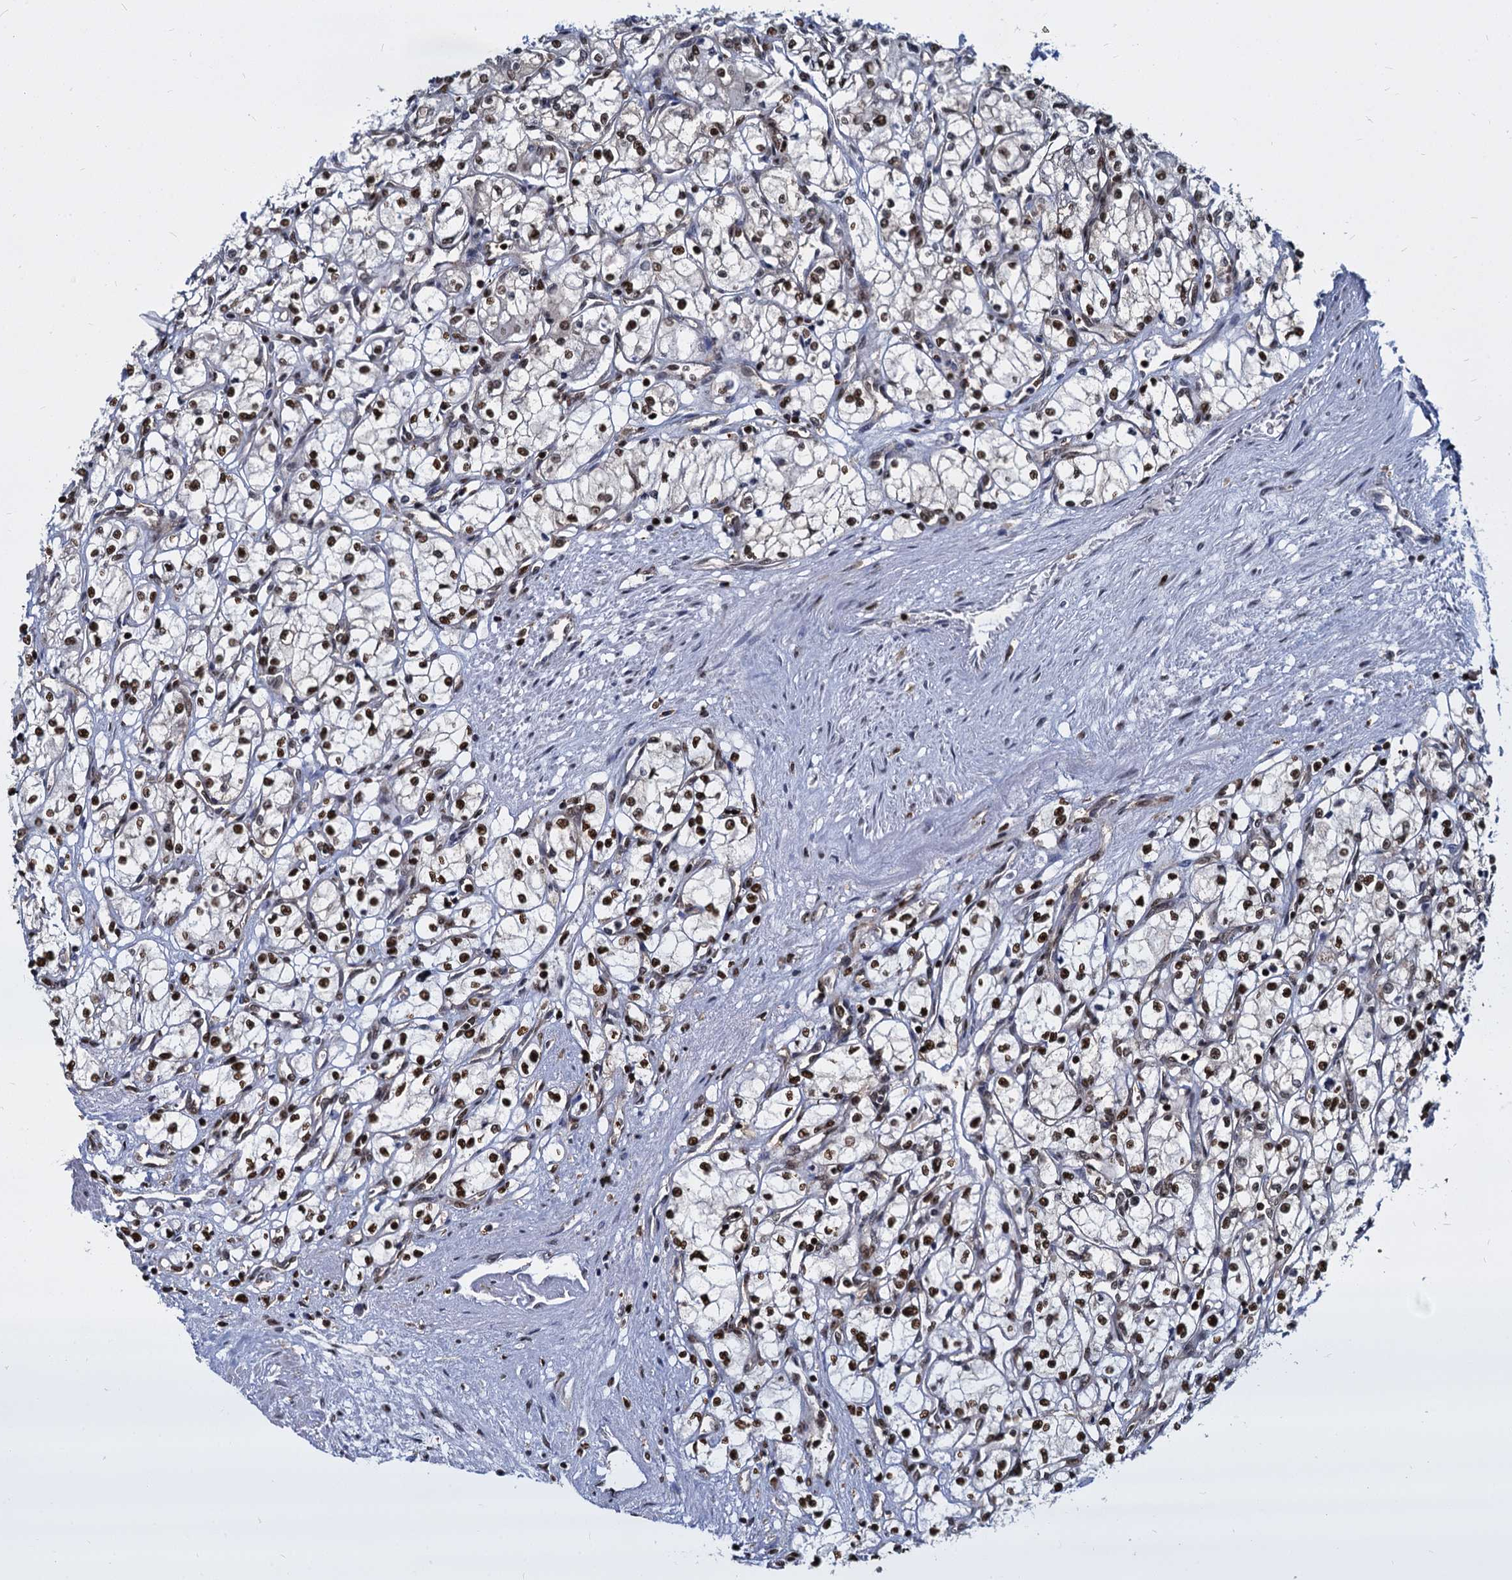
{"staining": {"intensity": "strong", "quantity": ">75%", "location": "nuclear"}, "tissue": "renal cancer", "cell_type": "Tumor cells", "image_type": "cancer", "snomed": [{"axis": "morphology", "description": "Adenocarcinoma, NOS"}, {"axis": "topography", "description": "Kidney"}], "caption": "Immunohistochemical staining of human adenocarcinoma (renal) demonstrates high levels of strong nuclear protein staining in approximately >75% of tumor cells.", "gene": "DCPS", "patient": {"sex": "male", "age": 59}}